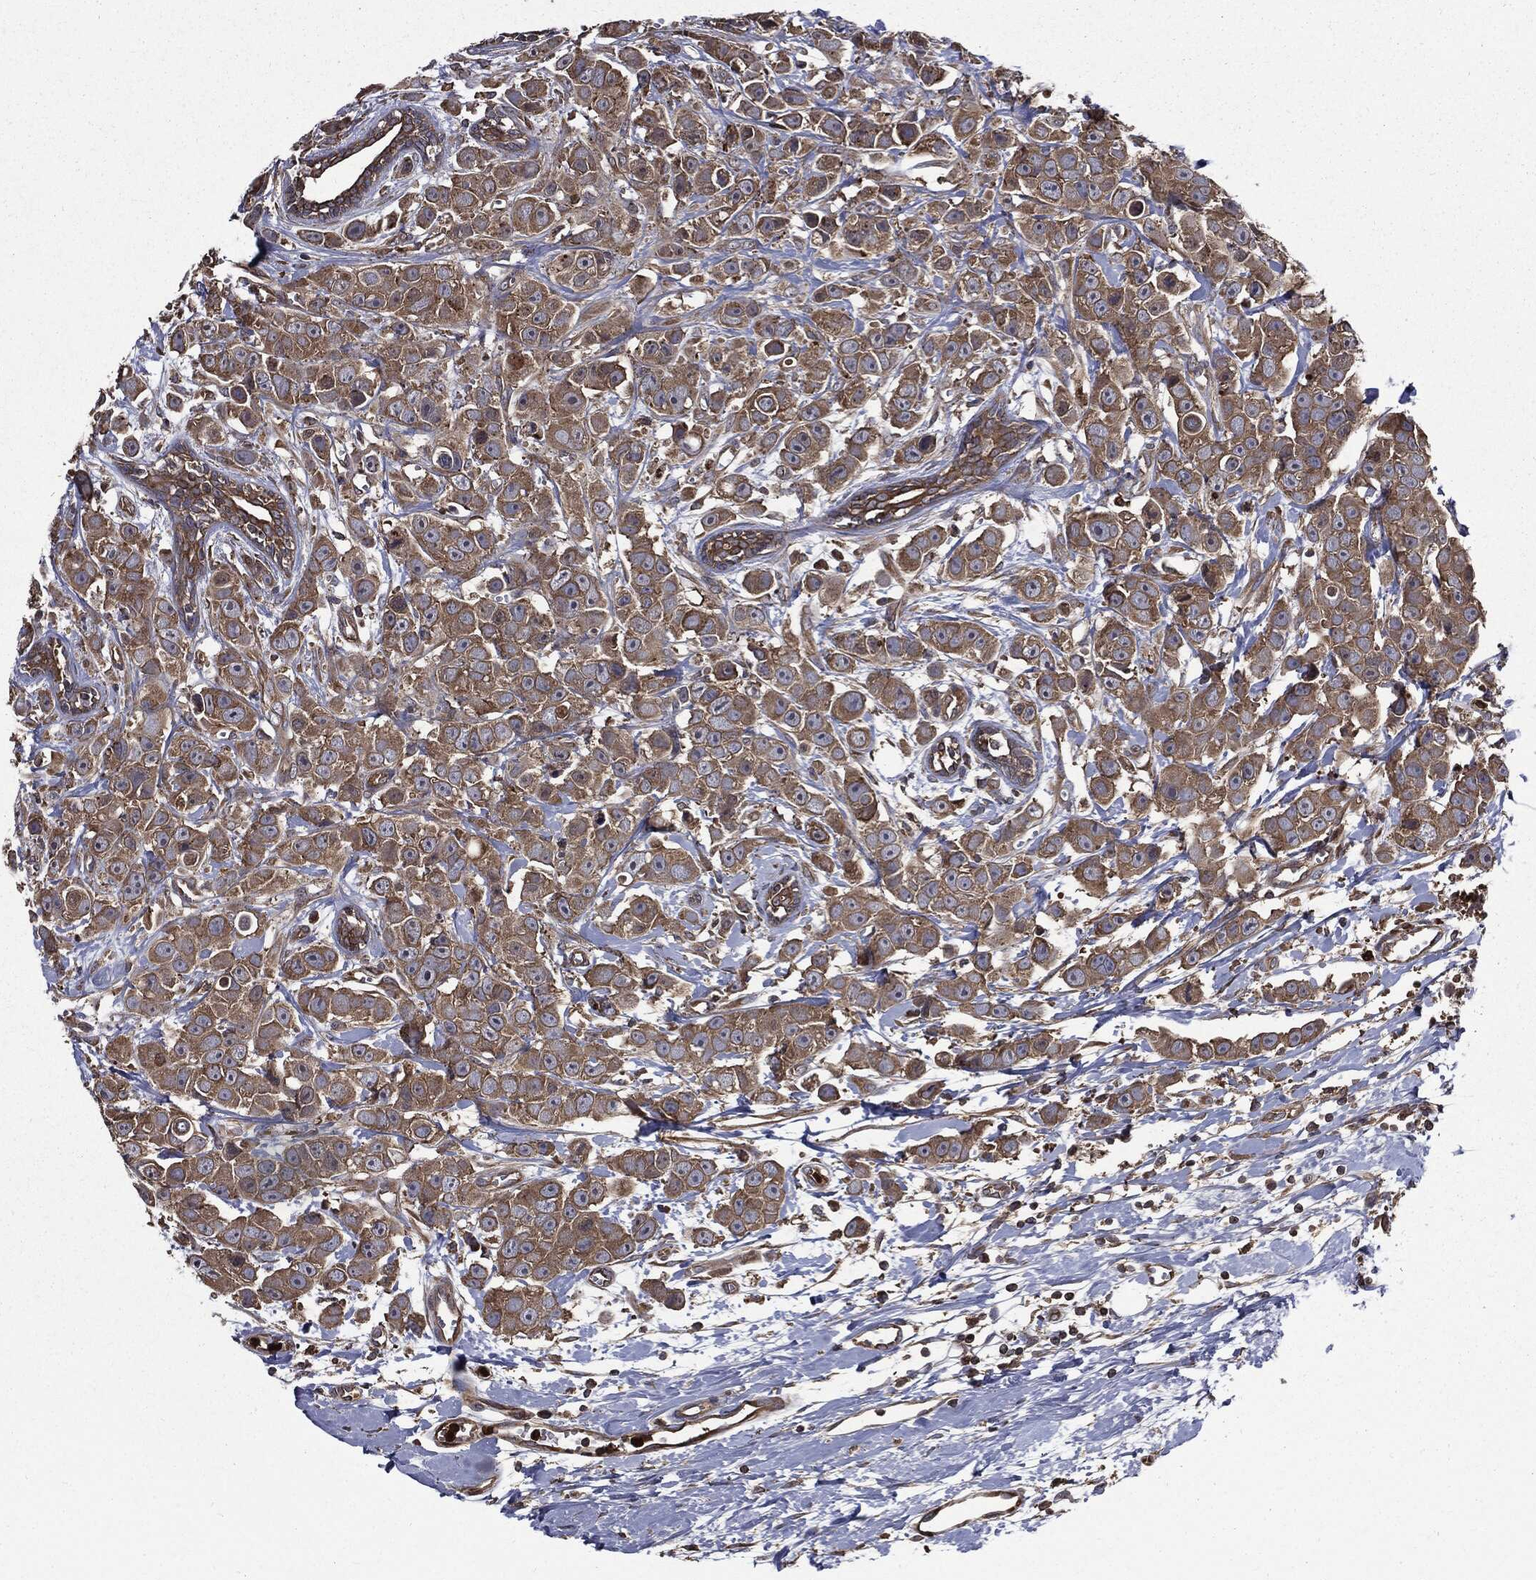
{"staining": {"intensity": "moderate", "quantity": ">75%", "location": "cytoplasmic/membranous"}, "tissue": "breast cancer", "cell_type": "Tumor cells", "image_type": "cancer", "snomed": [{"axis": "morphology", "description": "Duct carcinoma"}, {"axis": "topography", "description": "Breast"}], "caption": "Moderate cytoplasmic/membranous positivity for a protein is appreciated in about >75% of tumor cells of breast cancer using immunohistochemistry.", "gene": "PDCD6IP", "patient": {"sex": "female", "age": 35}}